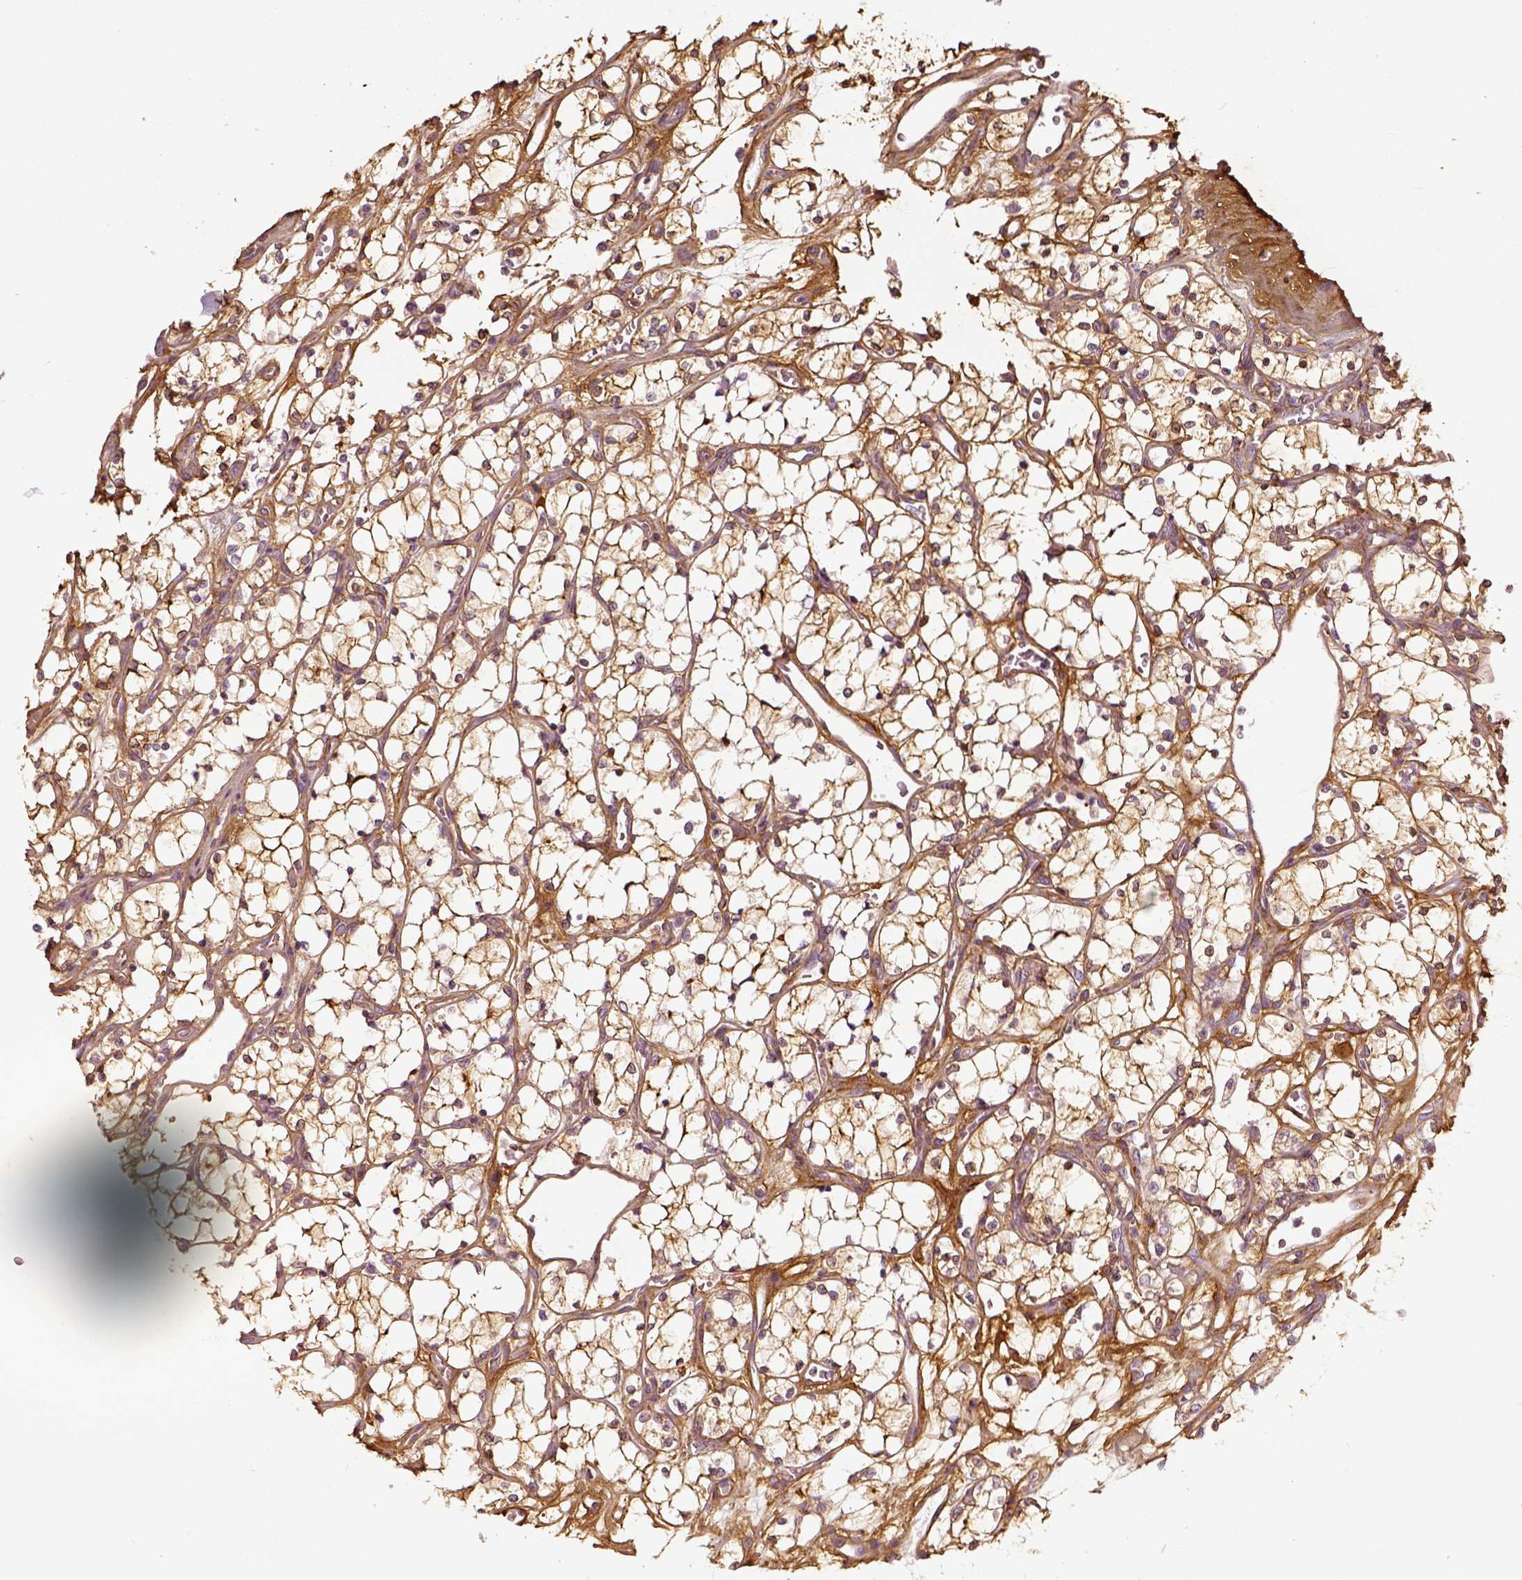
{"staining": {"intensity": "strong", "quantity": ">75%", "location": "cytoplasmic/membranous"}, "tissue": "renal cancer", "cell_type": "Tumor cells", "image_type": "cancer", "snomed": [{"axis": "morphology", "description": "Adenocarcinoma, NOS"}, {"axis": "topography", "description": "Kidney"}], "caption": "Protein expression analysis of human renal cancer reveals strong cytoplasmic/membranous positivity in approximately >75% of tumor cells. The protein is shown in brown color, while the nuclei are stained blue.", "gene": "COL6A2", "patient": {"sex": "female", "age": 69}}